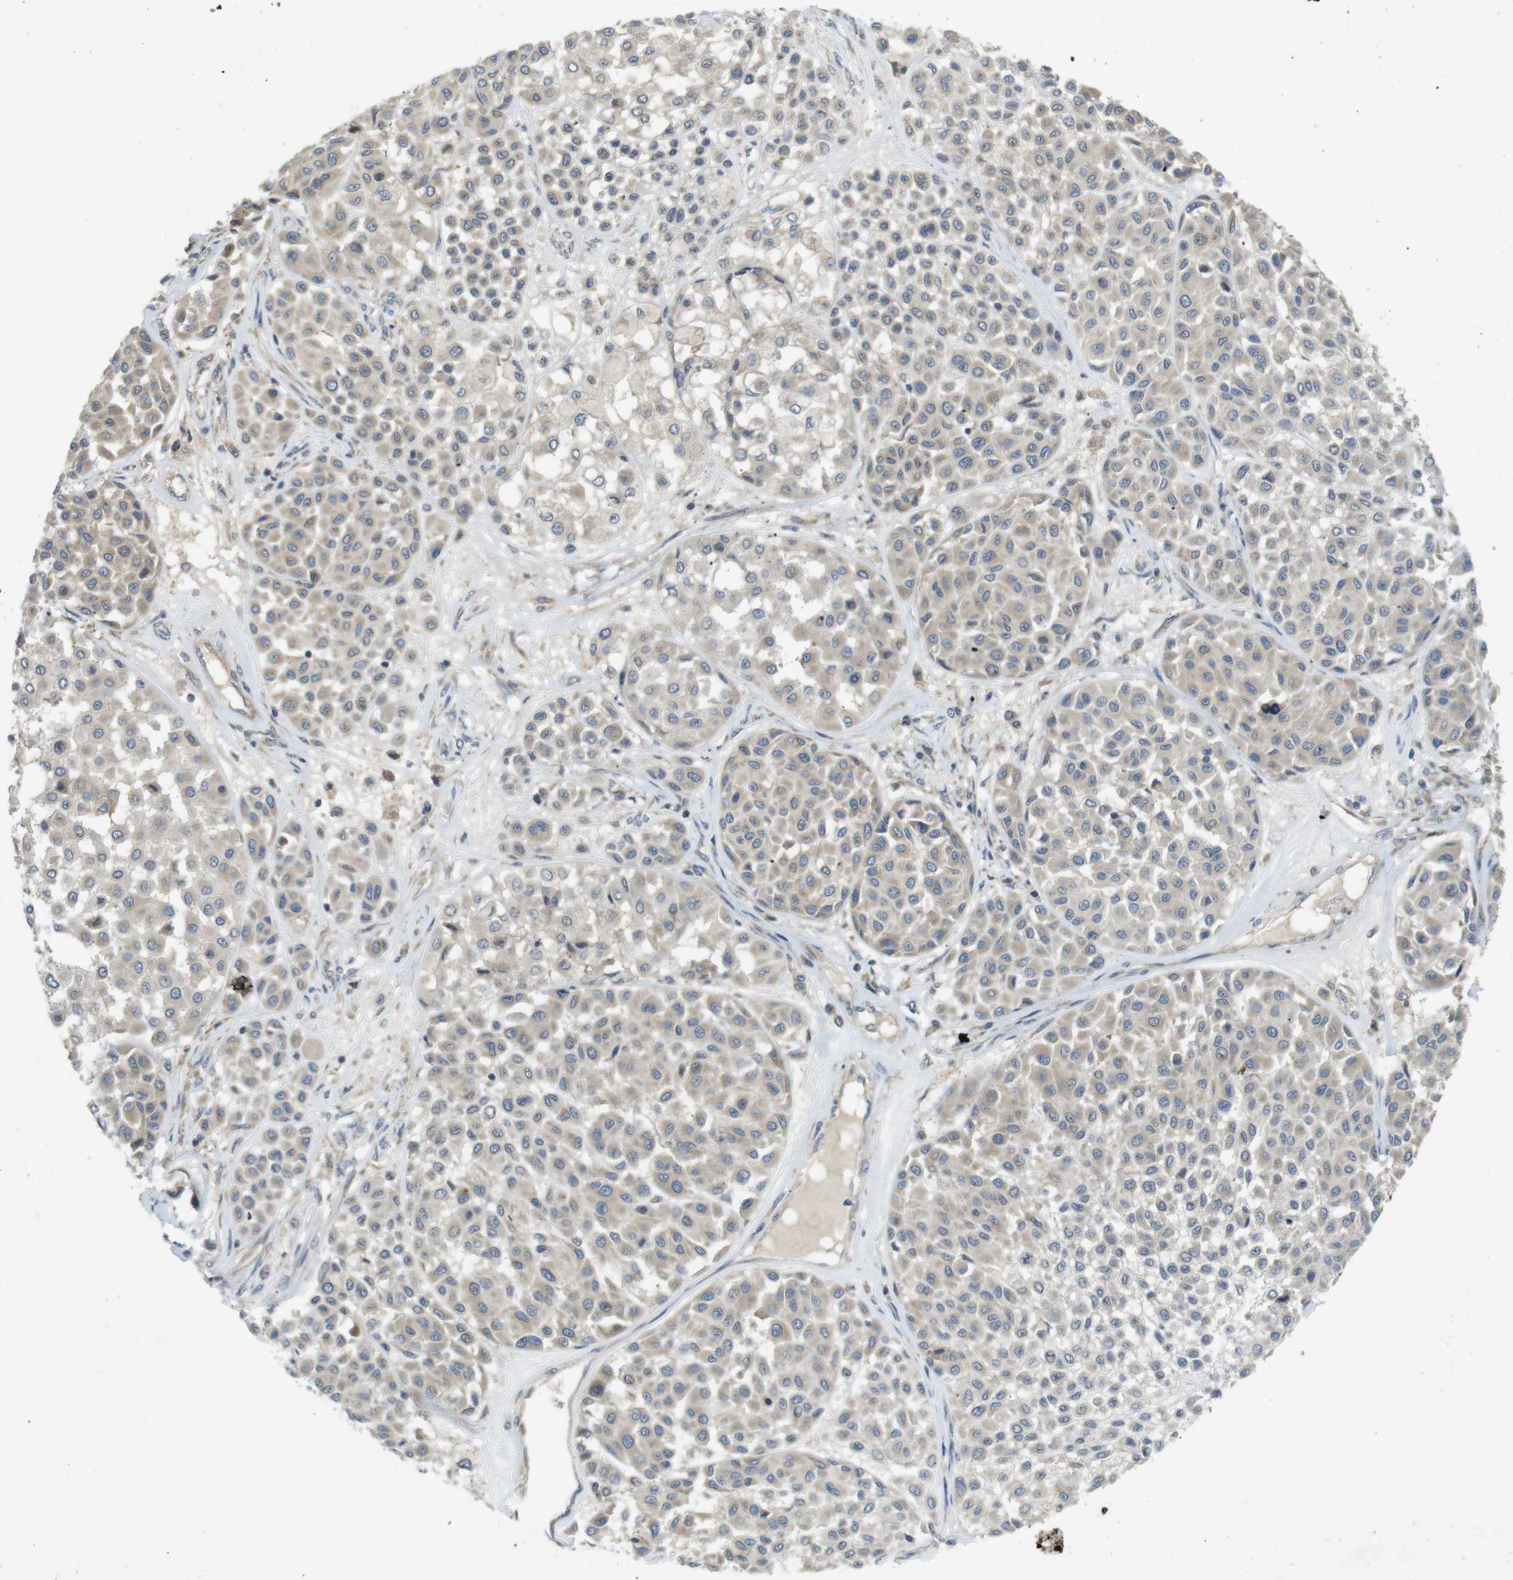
{"staining": {"intensity": "weak", "quantity": "<25%", "location": "cytoplasmic/membranous"}, "tissue": "melanoma", "cell_type": "Tumor cells", "image_type": "cancer", "snomed": [{"axis": "morphology", "description": "Malignant melanoma, Metastatic site"}, {"axis": "topography", "description": "Soft tissue"}], "caption": "Tumor cells are negative for protein expression in human malignant melanoma (metastatic site).", "gene": "CLTC", "patient": {"sex": "male", "age": 41}}